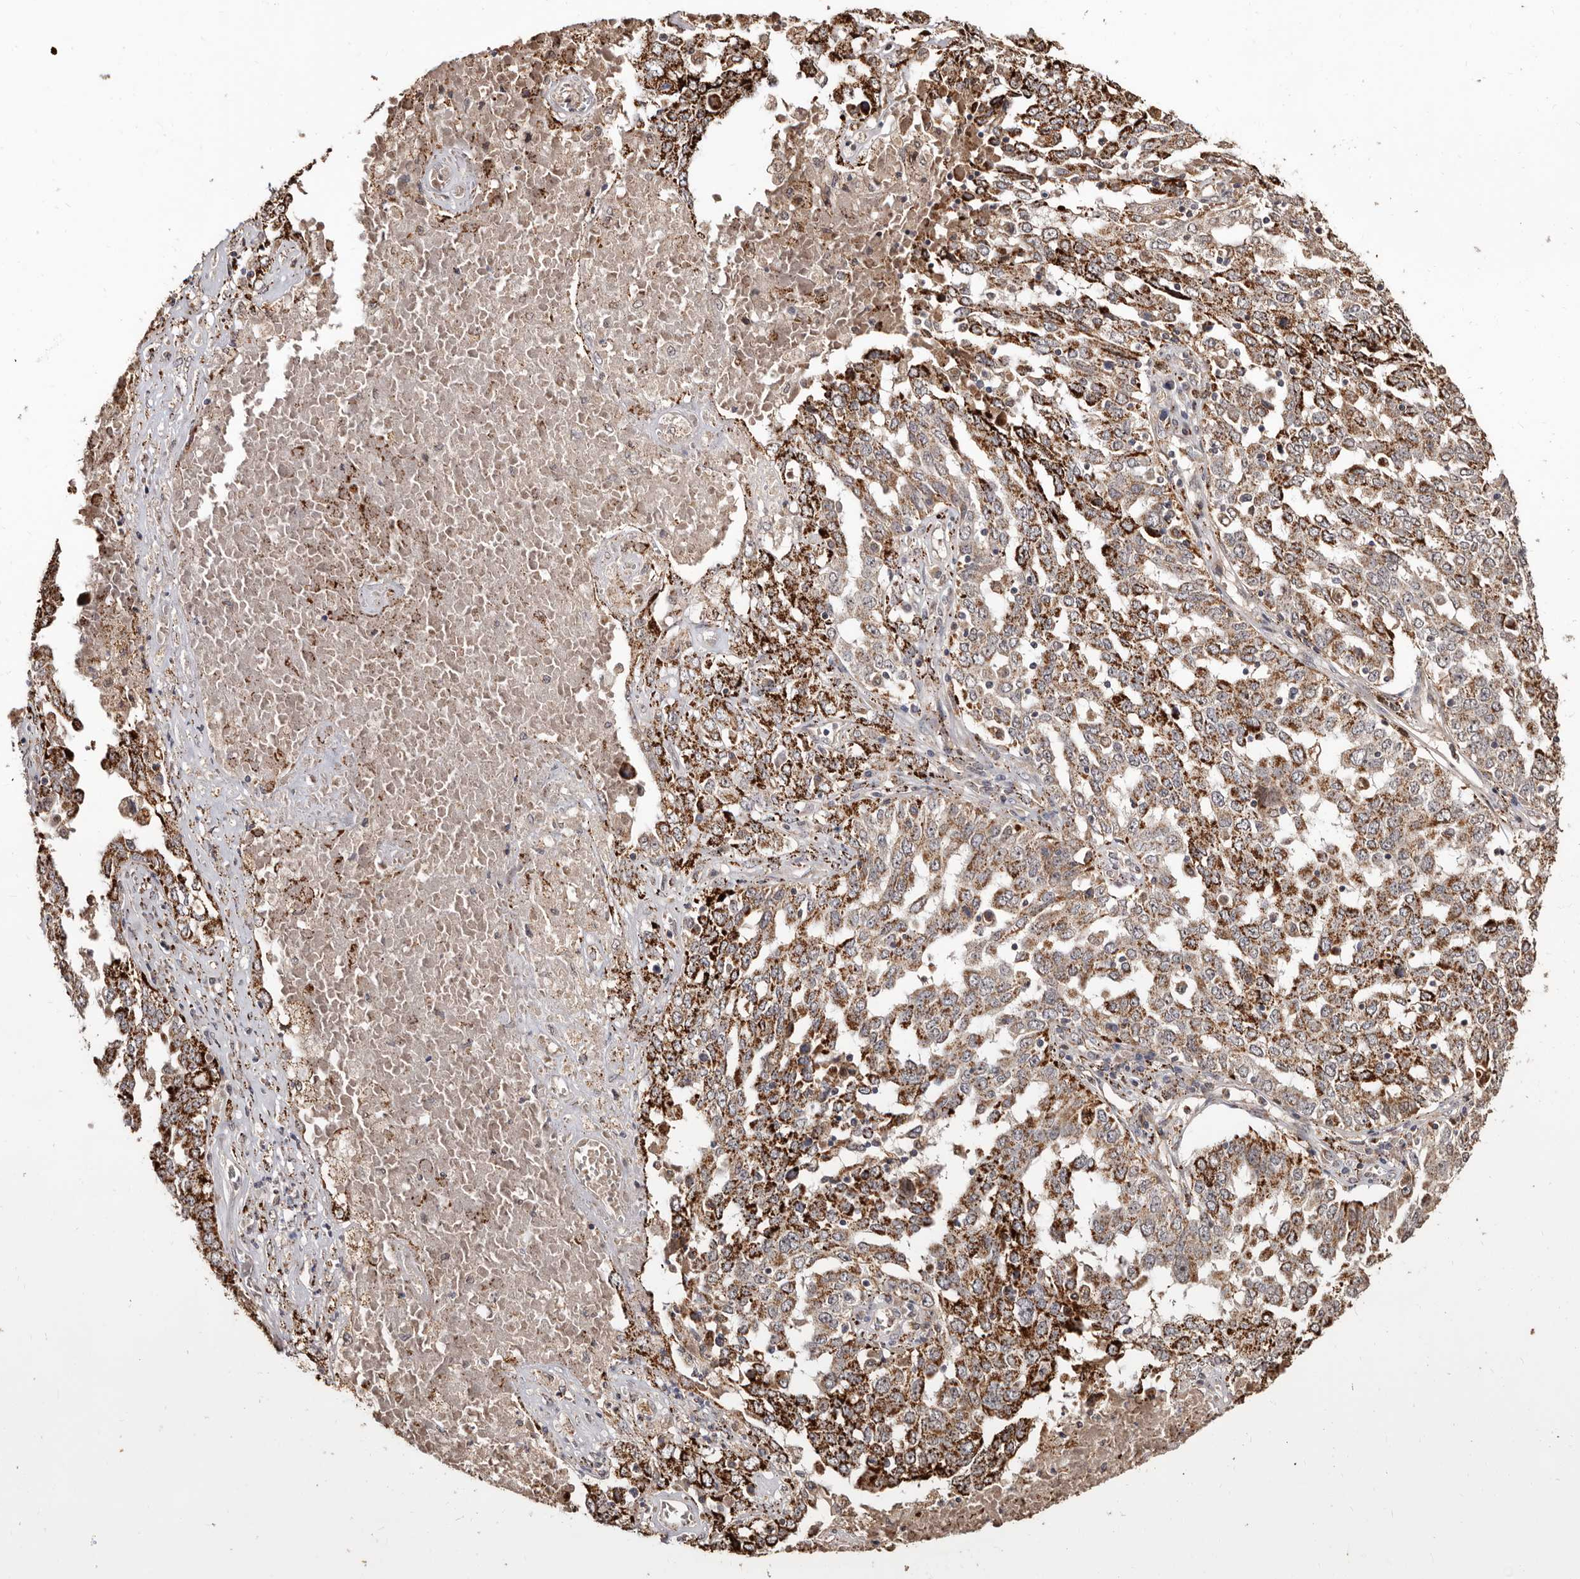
{"staining": {"intensity": "strong", "quantity": ">75%", "location": "cytoplasmic/membranous"}, "tissue": "ovarian cancer", "cell_type": "Tumor cells", "image_type": "cancer", "snomed": [{"axis": "morphology", "description": "Carcinoma, endometroid"}, {"axis": "topography", "description": "Ovary"}], "caption": "This micrograph displays IHC staining of human endometroid carcinoma (ovarian), with high strong cytoplasmic/membranous staining in about >75% of tumor cells.", "gene": "AKAP7", "patient": {"sex": "female", "age": 62}}